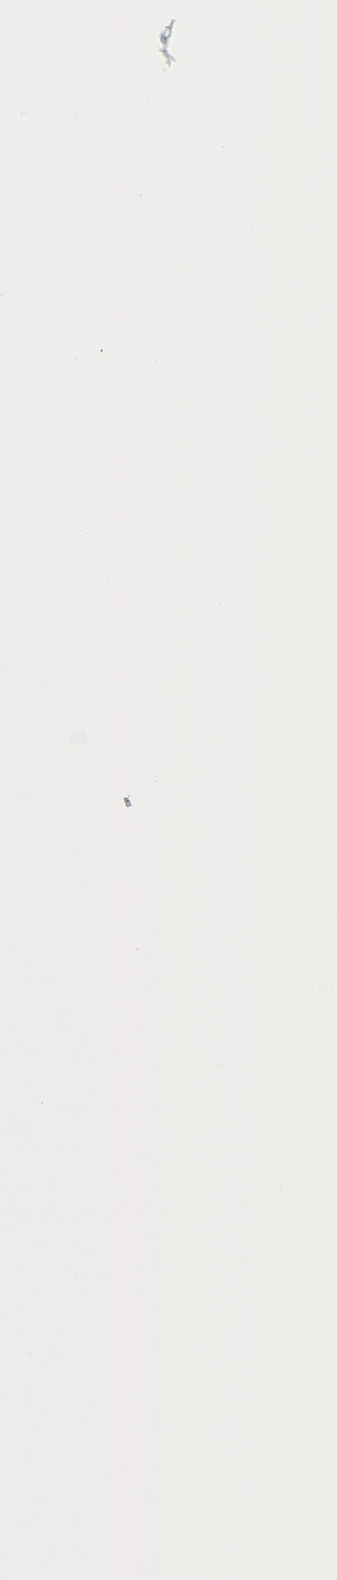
{"staining": {"intensity": "weak", "quantity": ">75%", "location": "cytoplasmic/membranous"}, "tissue": "oral mucosa", "cell_type": "Squamous epithelial cells", "image_type": "normal", "snomed": [{"axis": "morphology", "description": "Normal tissue, NOS"}, {"axis": "morphology", "description": "Squamous cell carcinoma, NOS"}, {"axis": "topography", "description": "Skeletal muscle"}, {"axis": "topography", "description": "Oral tissue"}, {"axis": "topography", "description": "Head-Neck"}], "caption": "Approximately >75% of squamous epithelial cells in benign human oral mucosa display weak cytoplasmic/membranous protein staining as visualized by brown immunohistochemical staining.", "gene": "TSG101", "patient": {"sex": "male", "age": 71}}